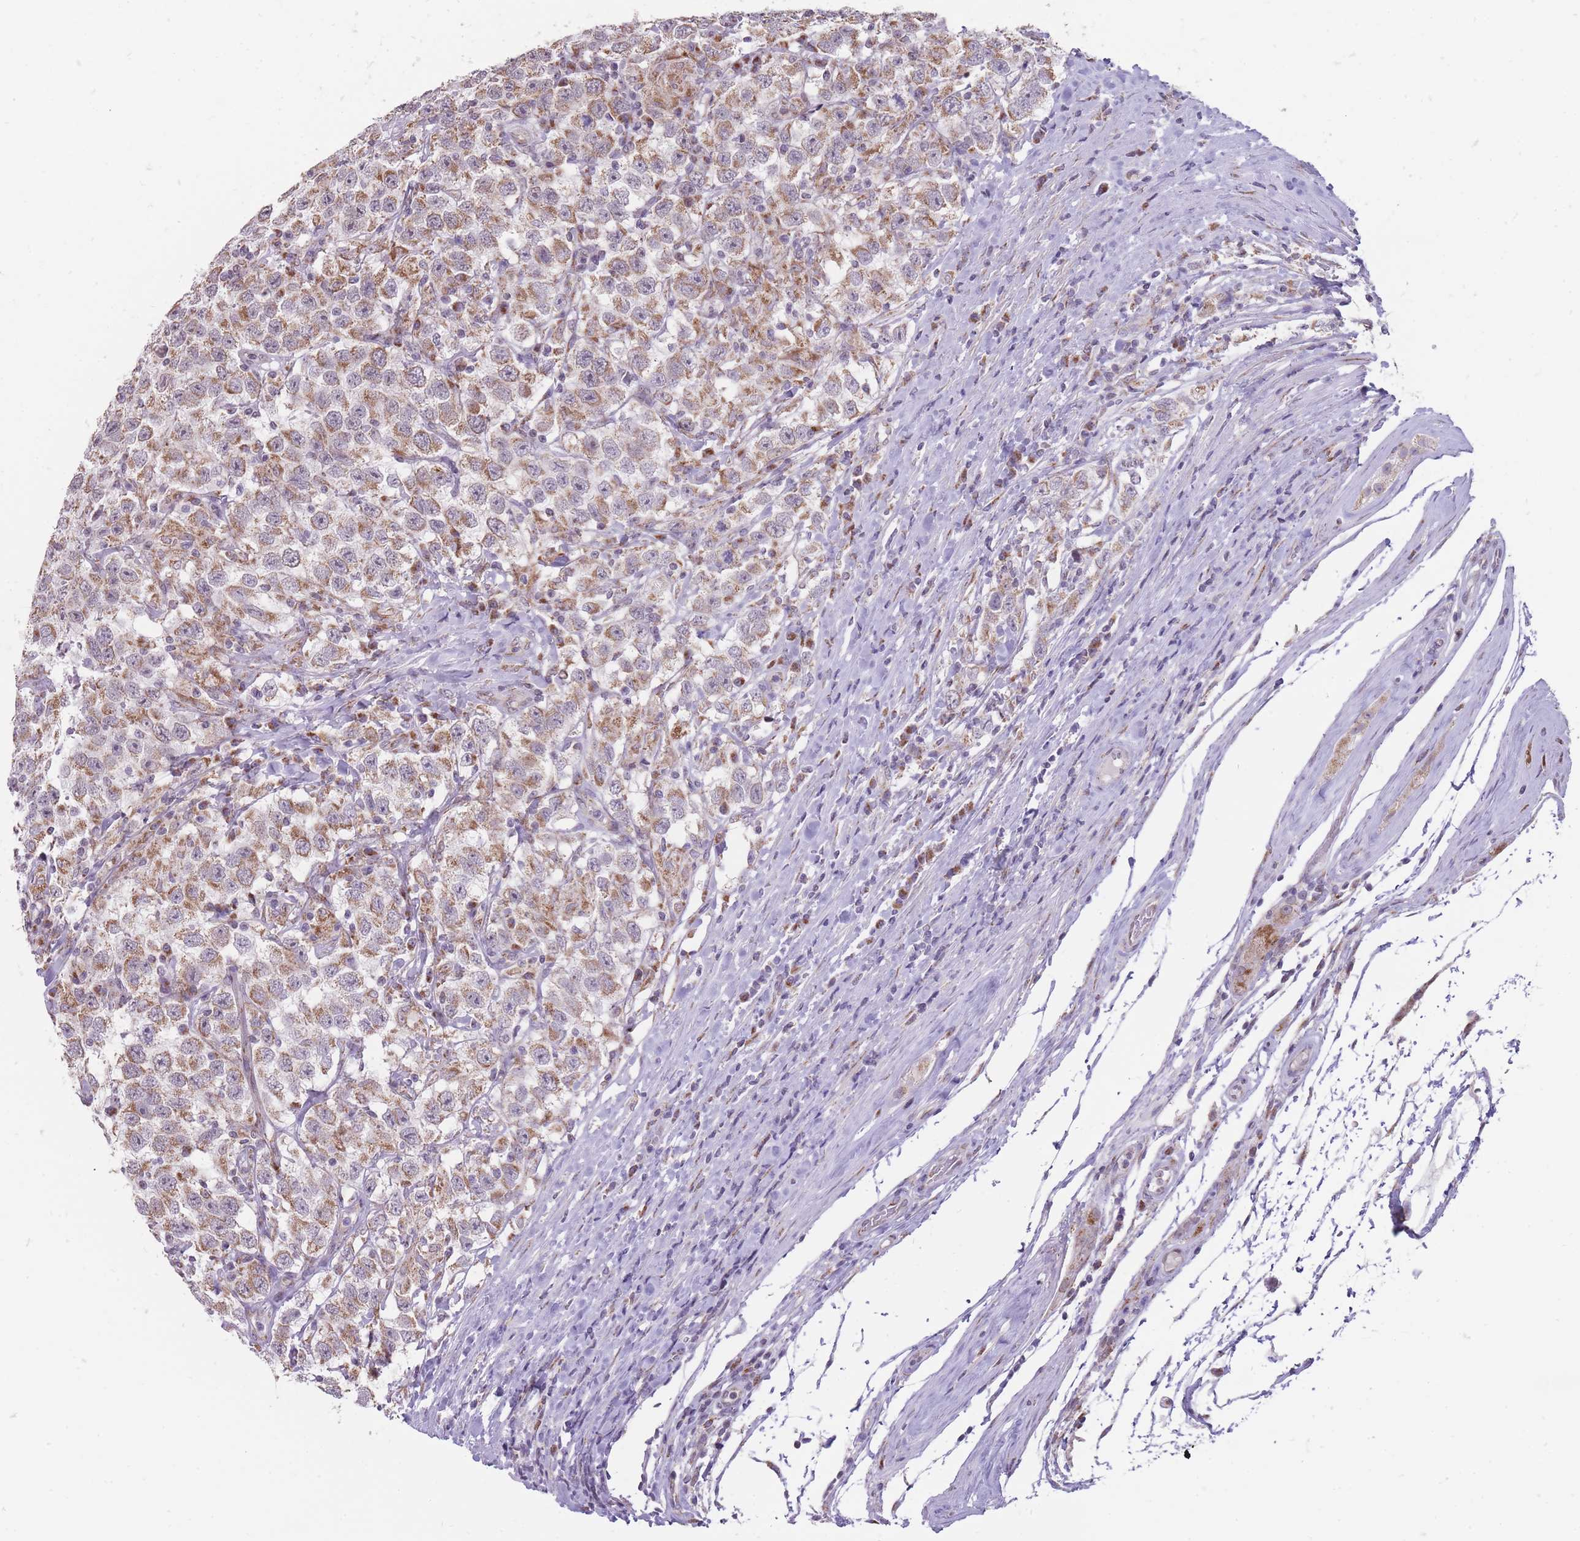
{"staining": {"intensity": "moderate", "quantity": ">75%", "location": "cytoplasmic/membranous"}, "tissue": "testis cancer", "cell_type": "Tumor cells", "image_type": "cancer", "snomed": [{"axis": "morphology", "description": "Seminoma, NOS"}, {"axis": "topography", "description": "Testis"}], "caption": "DAB immunohistochemical staining of human testis cancer shows moderate cytoplasmic/membranous protein expression in about >75% of tumor cells.", "gene": "NELL1", "patient": {"sex": "male", "age": 41}}